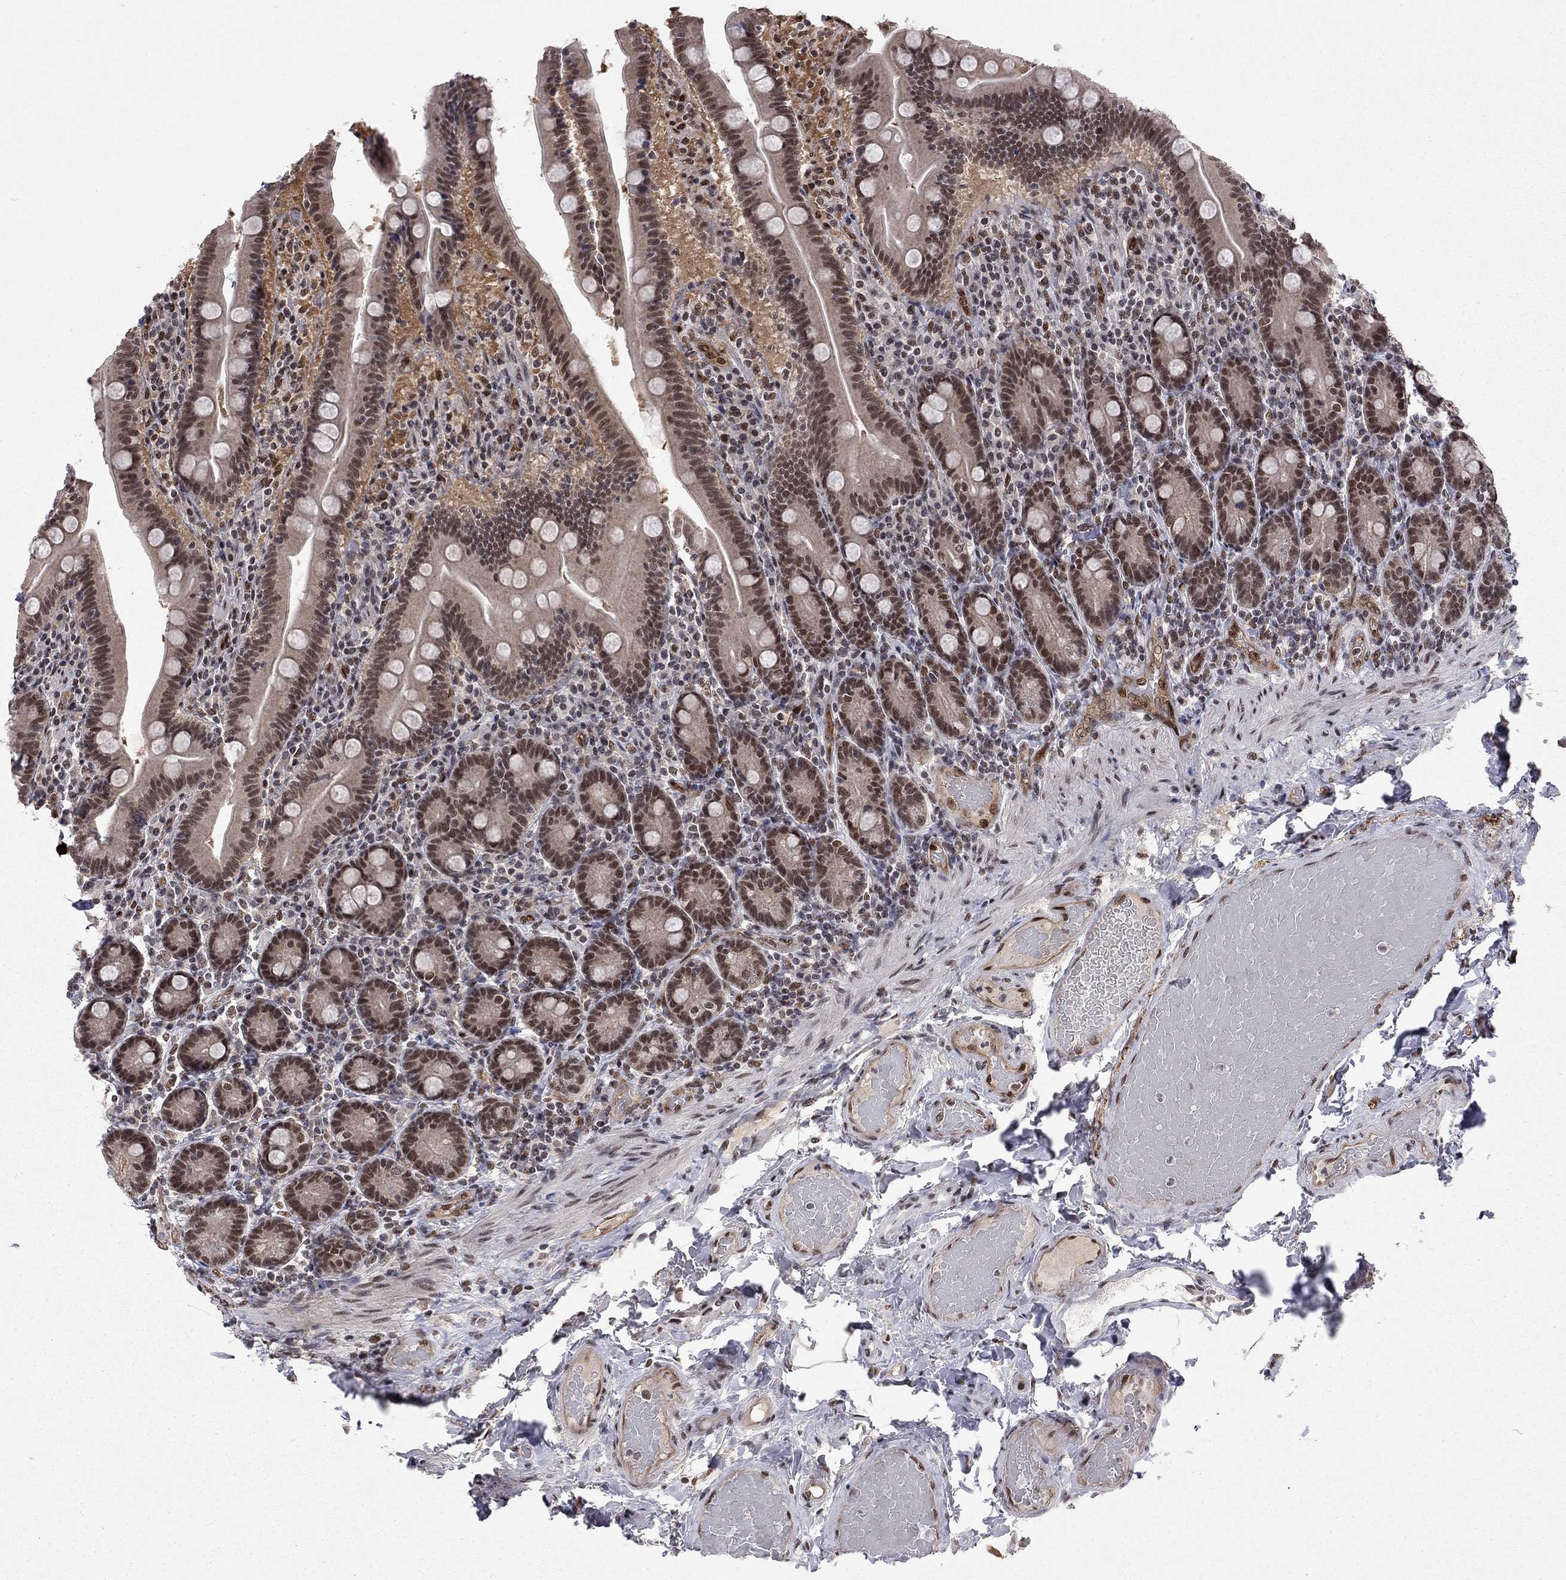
{"staining": {"intensity": "strong", "quantity": "25%-75%", "location": "nuclear"}, "tissue": "small intestine", "cell_type": "Glandular cells", "image_type": "normal", "snomed": [{"axis": "morphology", "description": "Normal tissue, NOS"}, {"axis": "topography", "description": "Small intestine"}], "caption": "The image shows immunohistochemical staining of benign small intestine. There is strong nuclear staining is seen in about 25%-75% of glandular cells.", "gene": "SAP30L", "patient": {"sex": "male", "age": 66}}